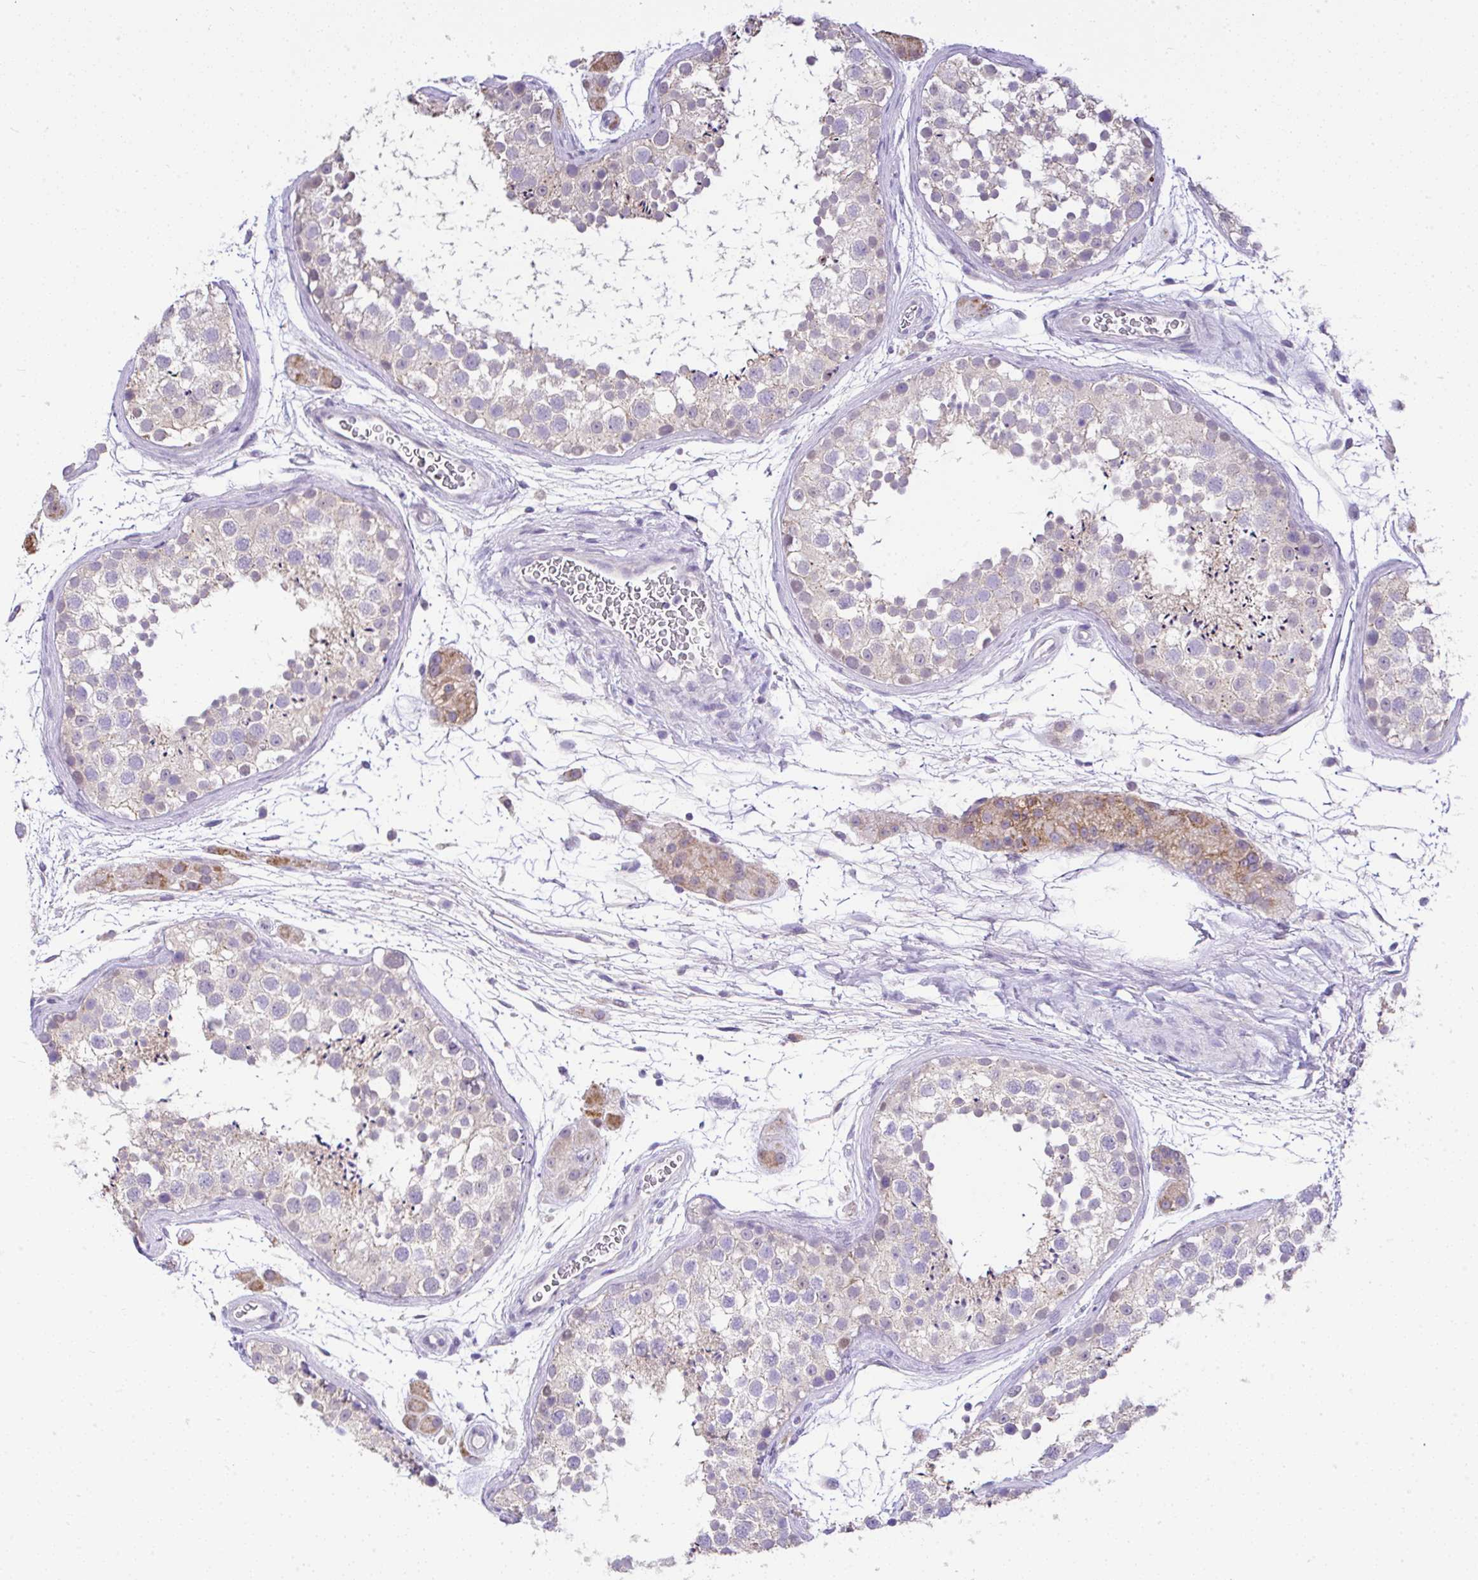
{"staining": {"intensity": "negative", "quantity": "none", "location": "none"}, "tissue": "testis", "cell_type": "Cells in seminiferous ducts", "image_type": "normal", "snomed": [{"axis": "morphology", "description": "Normal tissue, NOS"}, {"axis": "topography", "description": "Testis"}], "caption": "Micrograph shows no significant protein expression in cells in seminiferous ducts of normal testis. The staining was performed using DAB to visualize the protein expression in brown, while the nuclei were stained in blue with hematoxylin (Magnification: 20x).", "gene": "CTU1", "patient": {"sex": "male", "age": 41}}